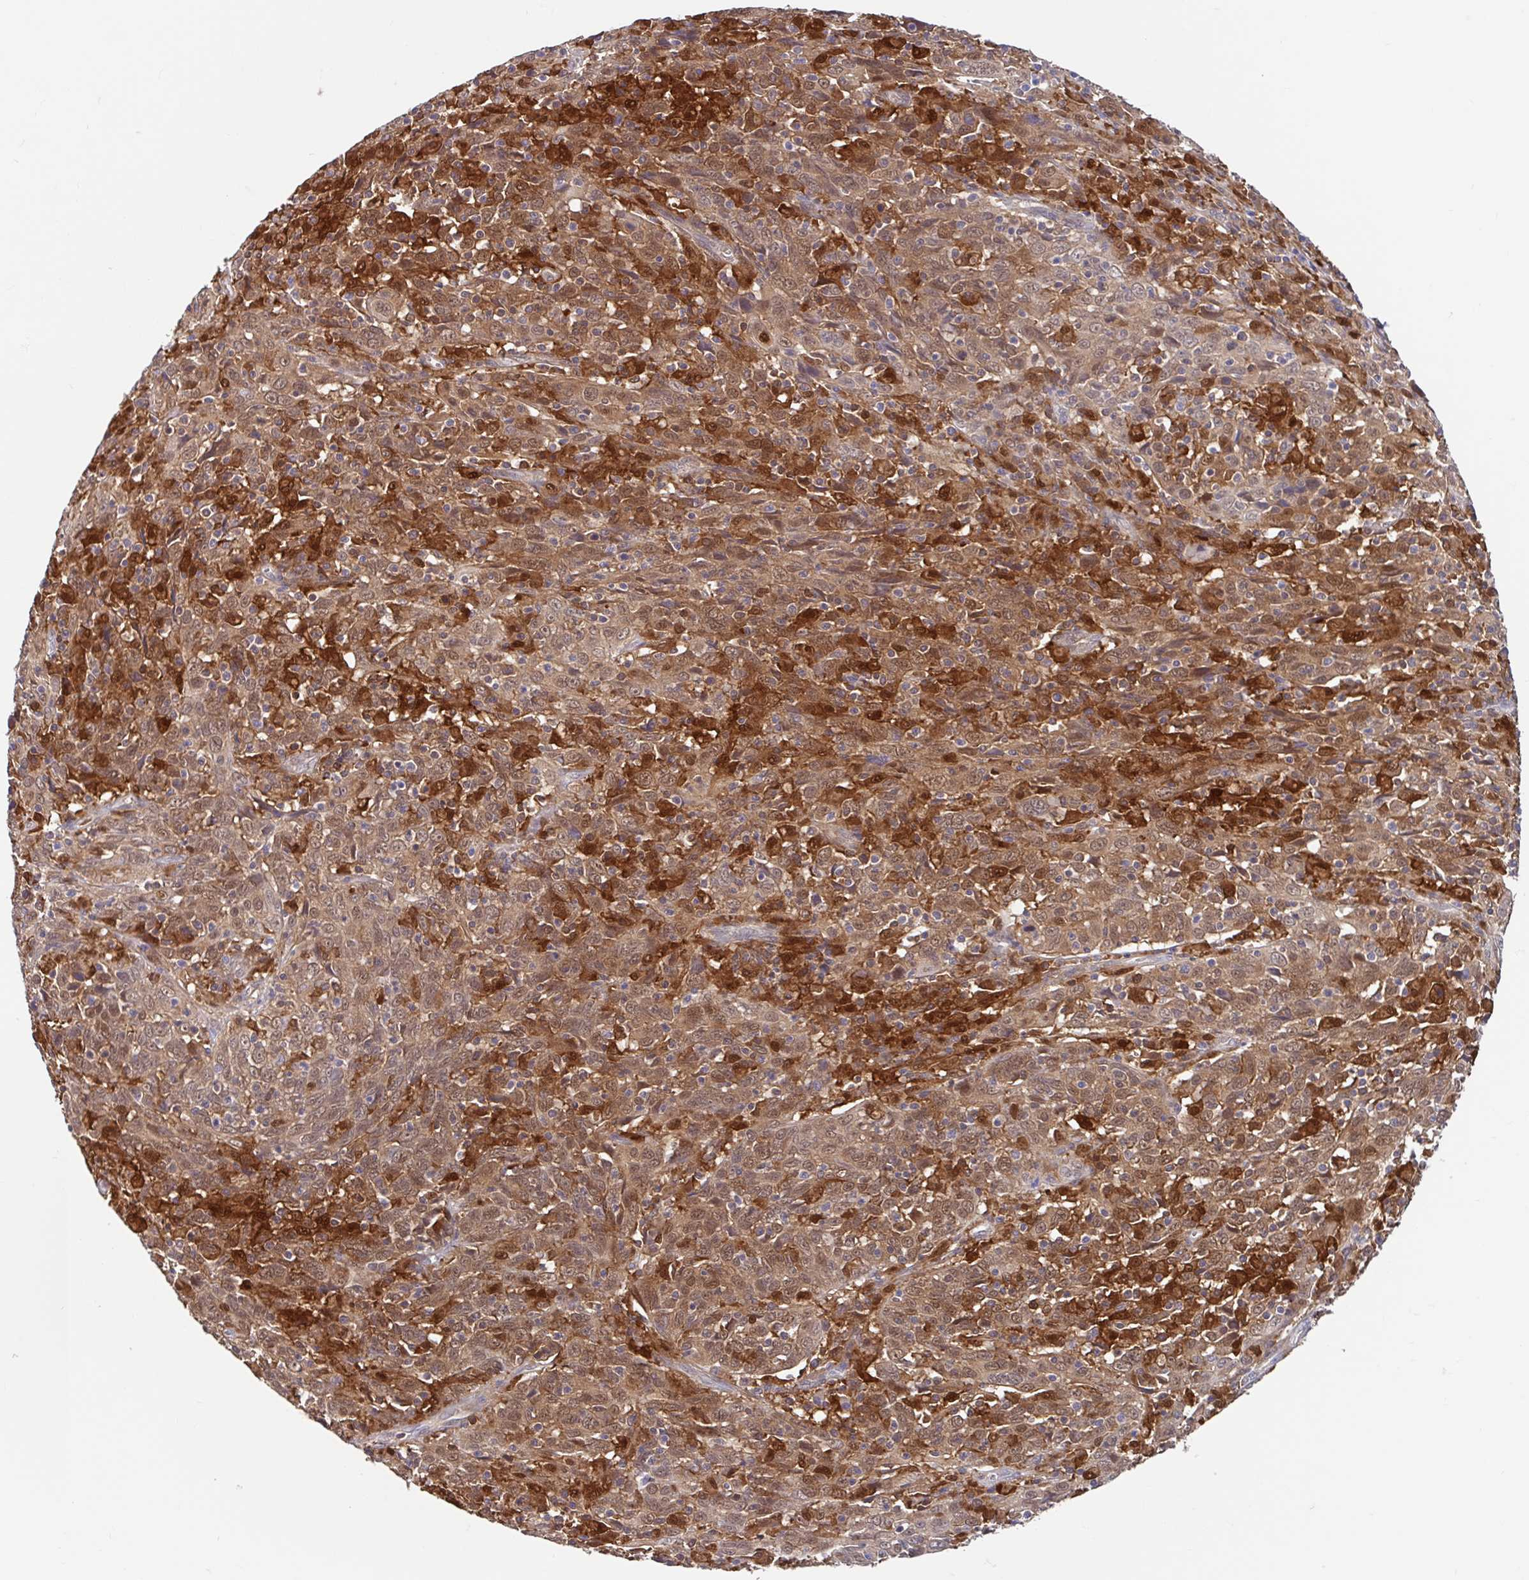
{"staining": {"intensity": "strong", "quantity": "<25%", "location": "cytoplasmic/membranous,nuclear"}, "tissue": "cervical cancer", "cell_type": "Tumor cells", "image_type": "cancer", "snomed": [{"axis": "morphology", "description": "Squamous cell carcinoma, NOS"}, {"axis": "topography", "description": "Cervix"}], "caption": "Immunohistochemistry of squamous cell carcinoma (cervical) reveals medium levels of strong cytoplasmic/membranous and nuclear positivity in approximately <25% of tumor cells. (IHC, brightfield microscopy, high magnification).", "gene": "BLVRA", "patient": {"sex": "female", "age": 46}}